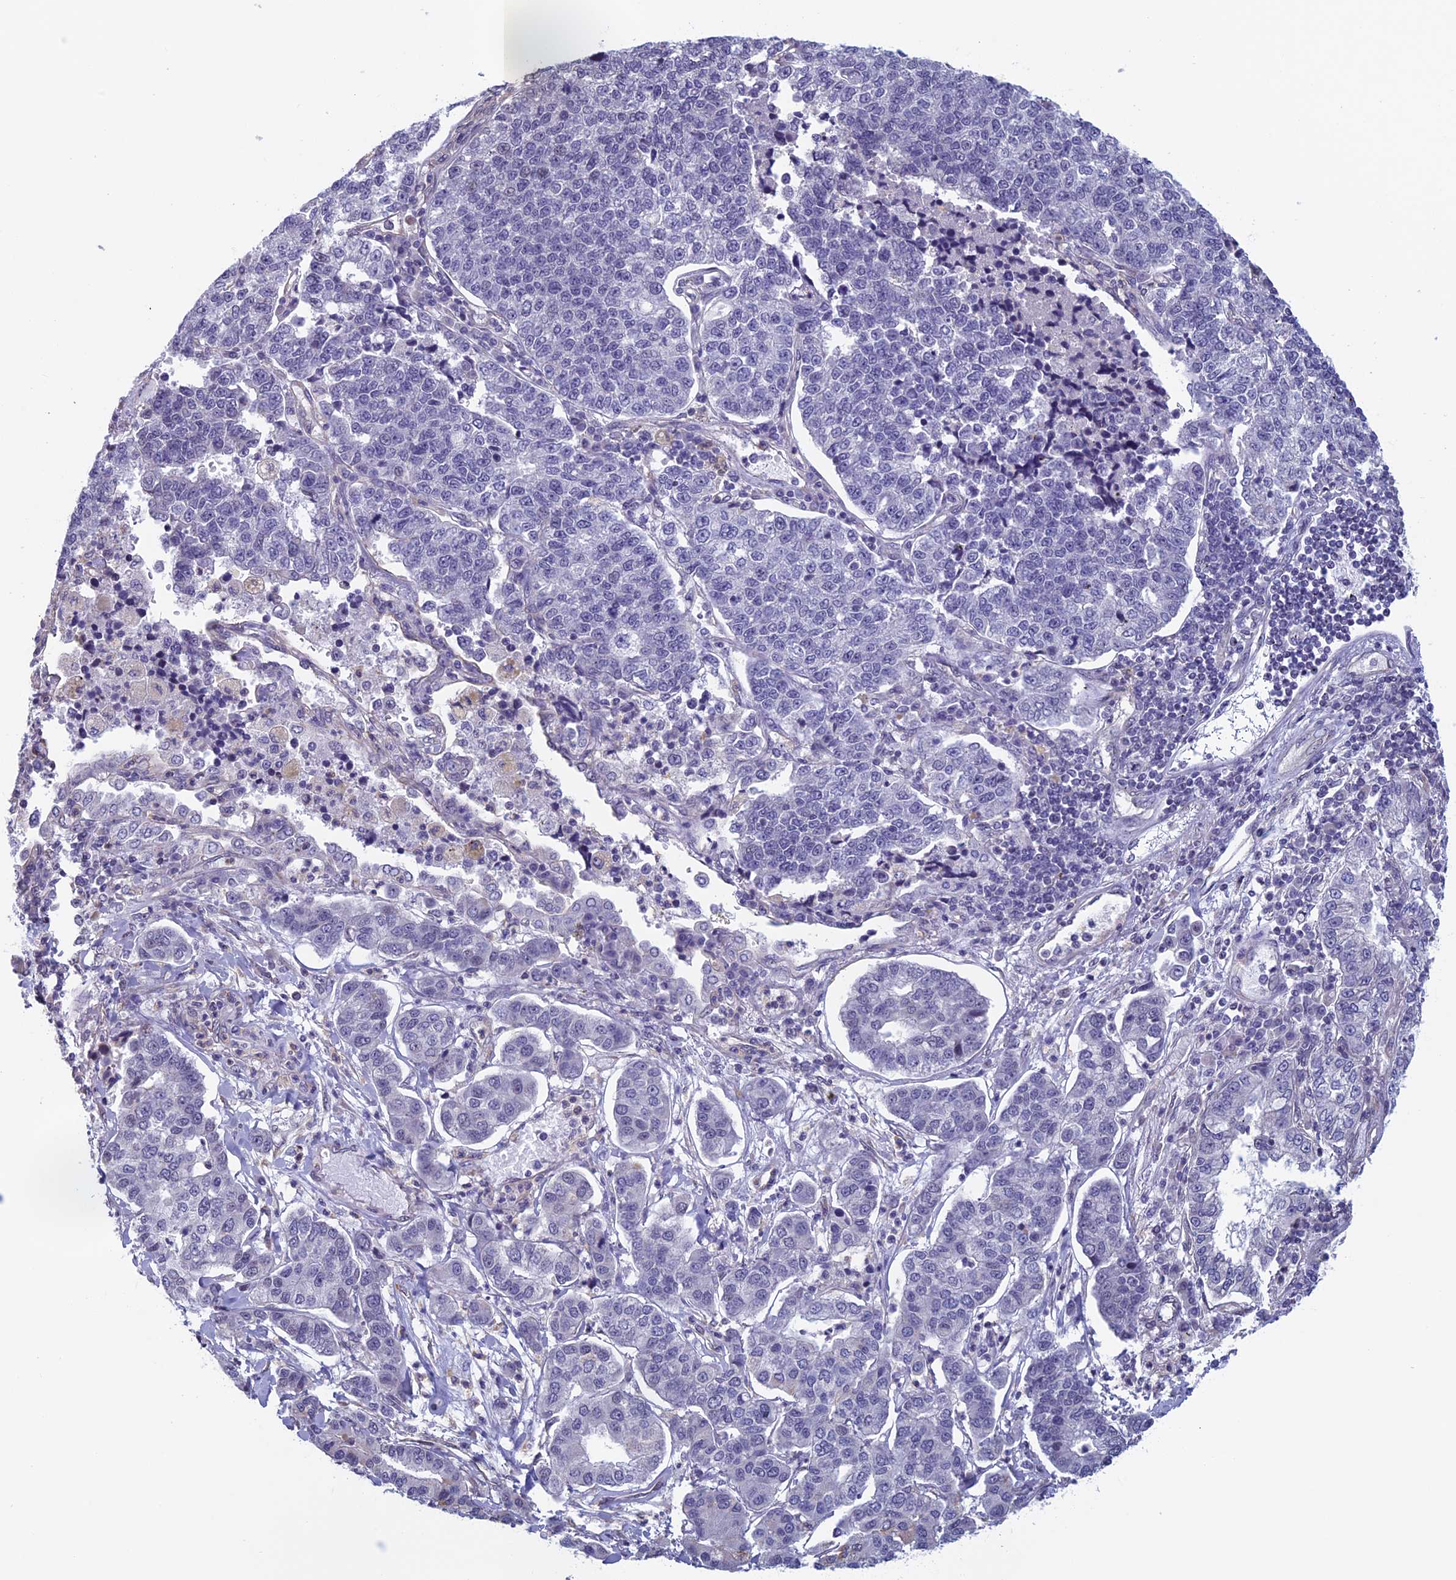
{"staining": {"intensity": "negative", "quantity": "none", "location": "none"}, "tissue": "lung cancer", "cell_type": "Tumor cells", "image_type": "cancer", "snomed": [{"axis": "morphology", "description": "Adenocarcinoma, NOS"}, {"axis": "topography", "description": "Lung"}], "caption": "Photomicrograph shows no significant protein positivity in tumor cells of lung cancer.", "gene": "SLC1A6", "patient": {"sex": "male", "age": 49}}